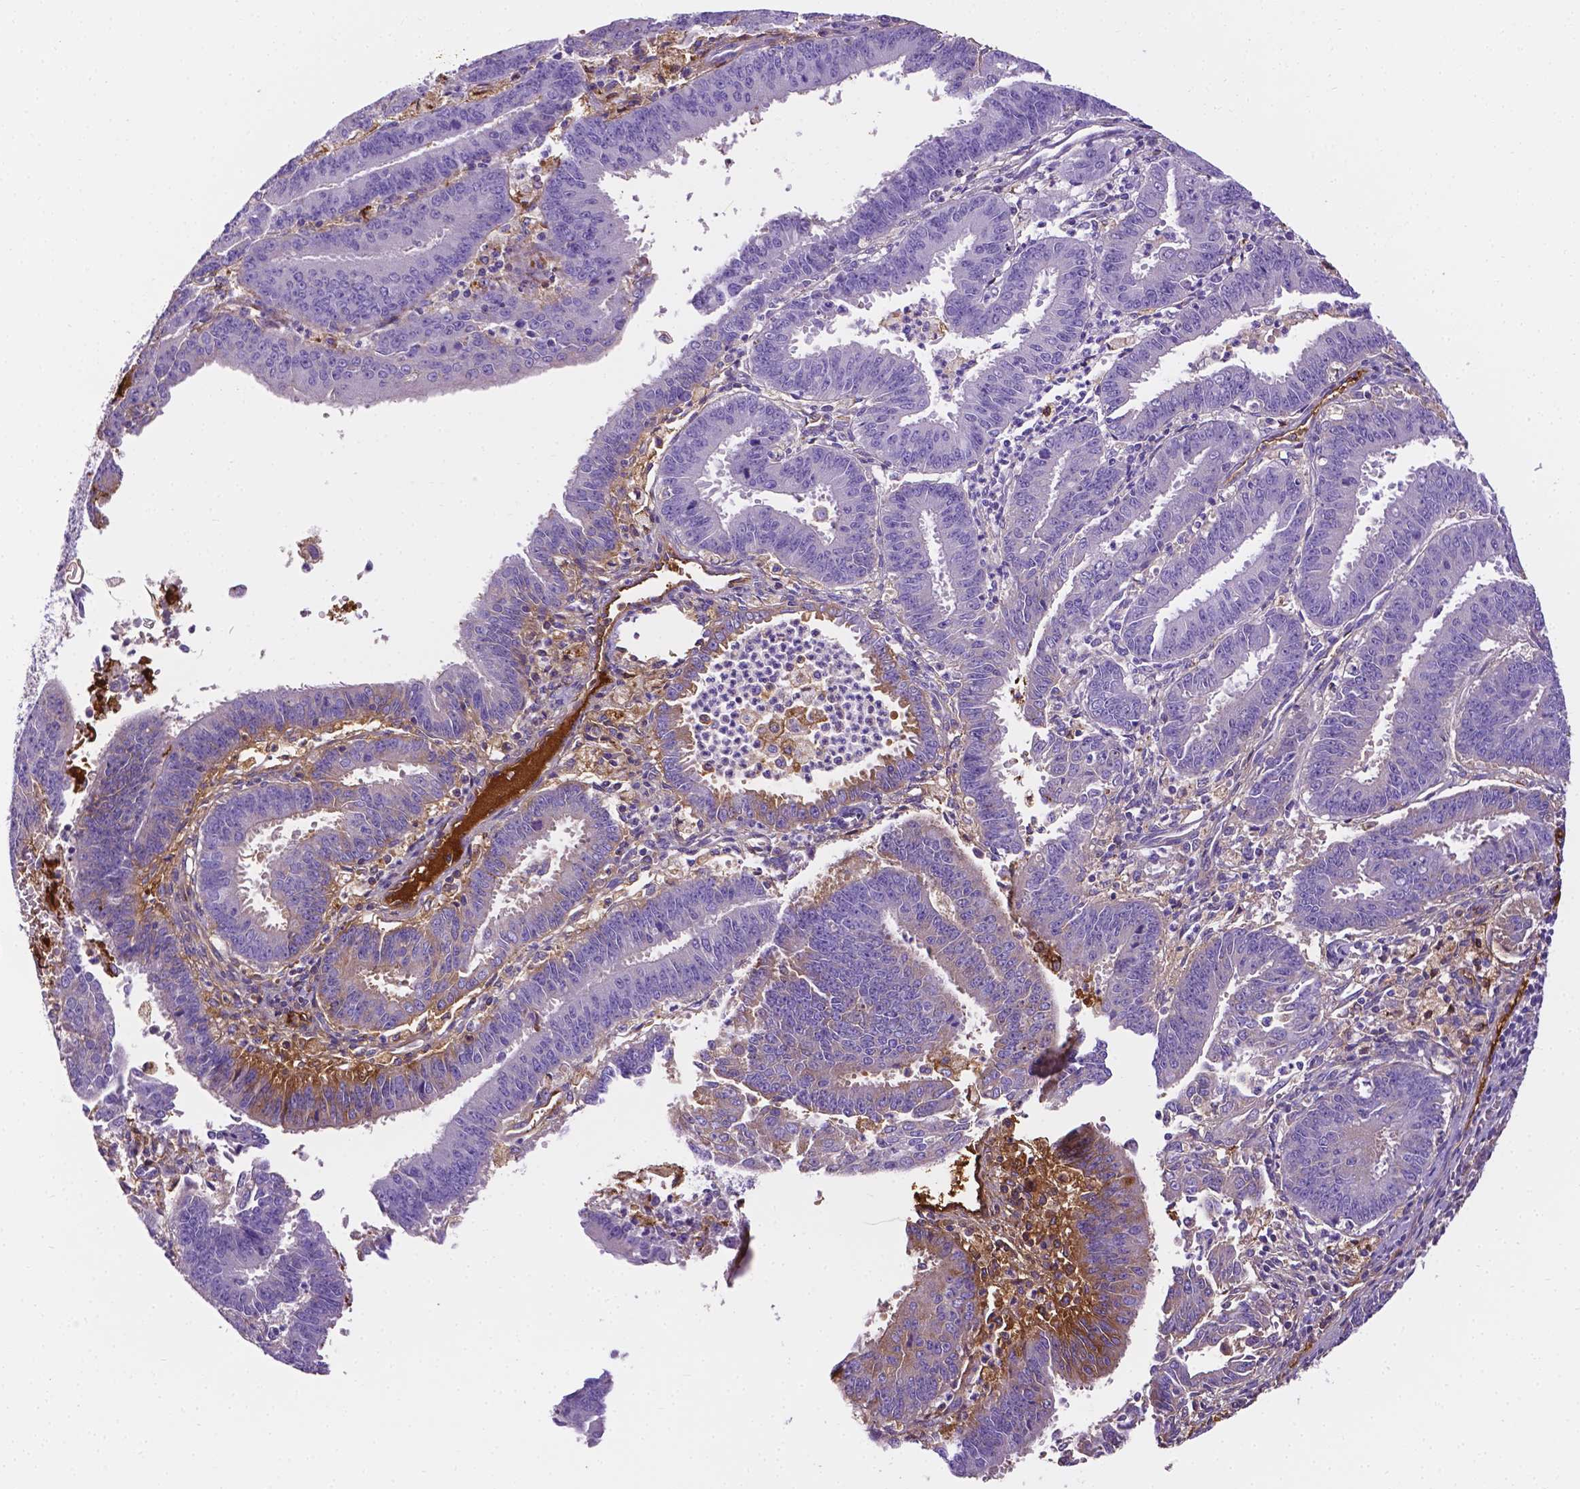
{"staining": {"intensity": "negative", "quantity": "none", "location": "none"}, "tissue": "endometrial cancer", "cell_type": "Tumor cells", "image_type": "cancer", "snomed": [{"axis": "morphology", "description": "Adenocarcinoma, NOS"}, {"axis": "topography", "description": "Endometrium"}], "caption": "Immunohistochemistry micrograph of neoplastic tissue: endometrial adenocarcinoma stained with DAB reveals no significant protein staining in tumor cells.", "gene": "APOE", "patient": {"sex": "female", "age": 73}}